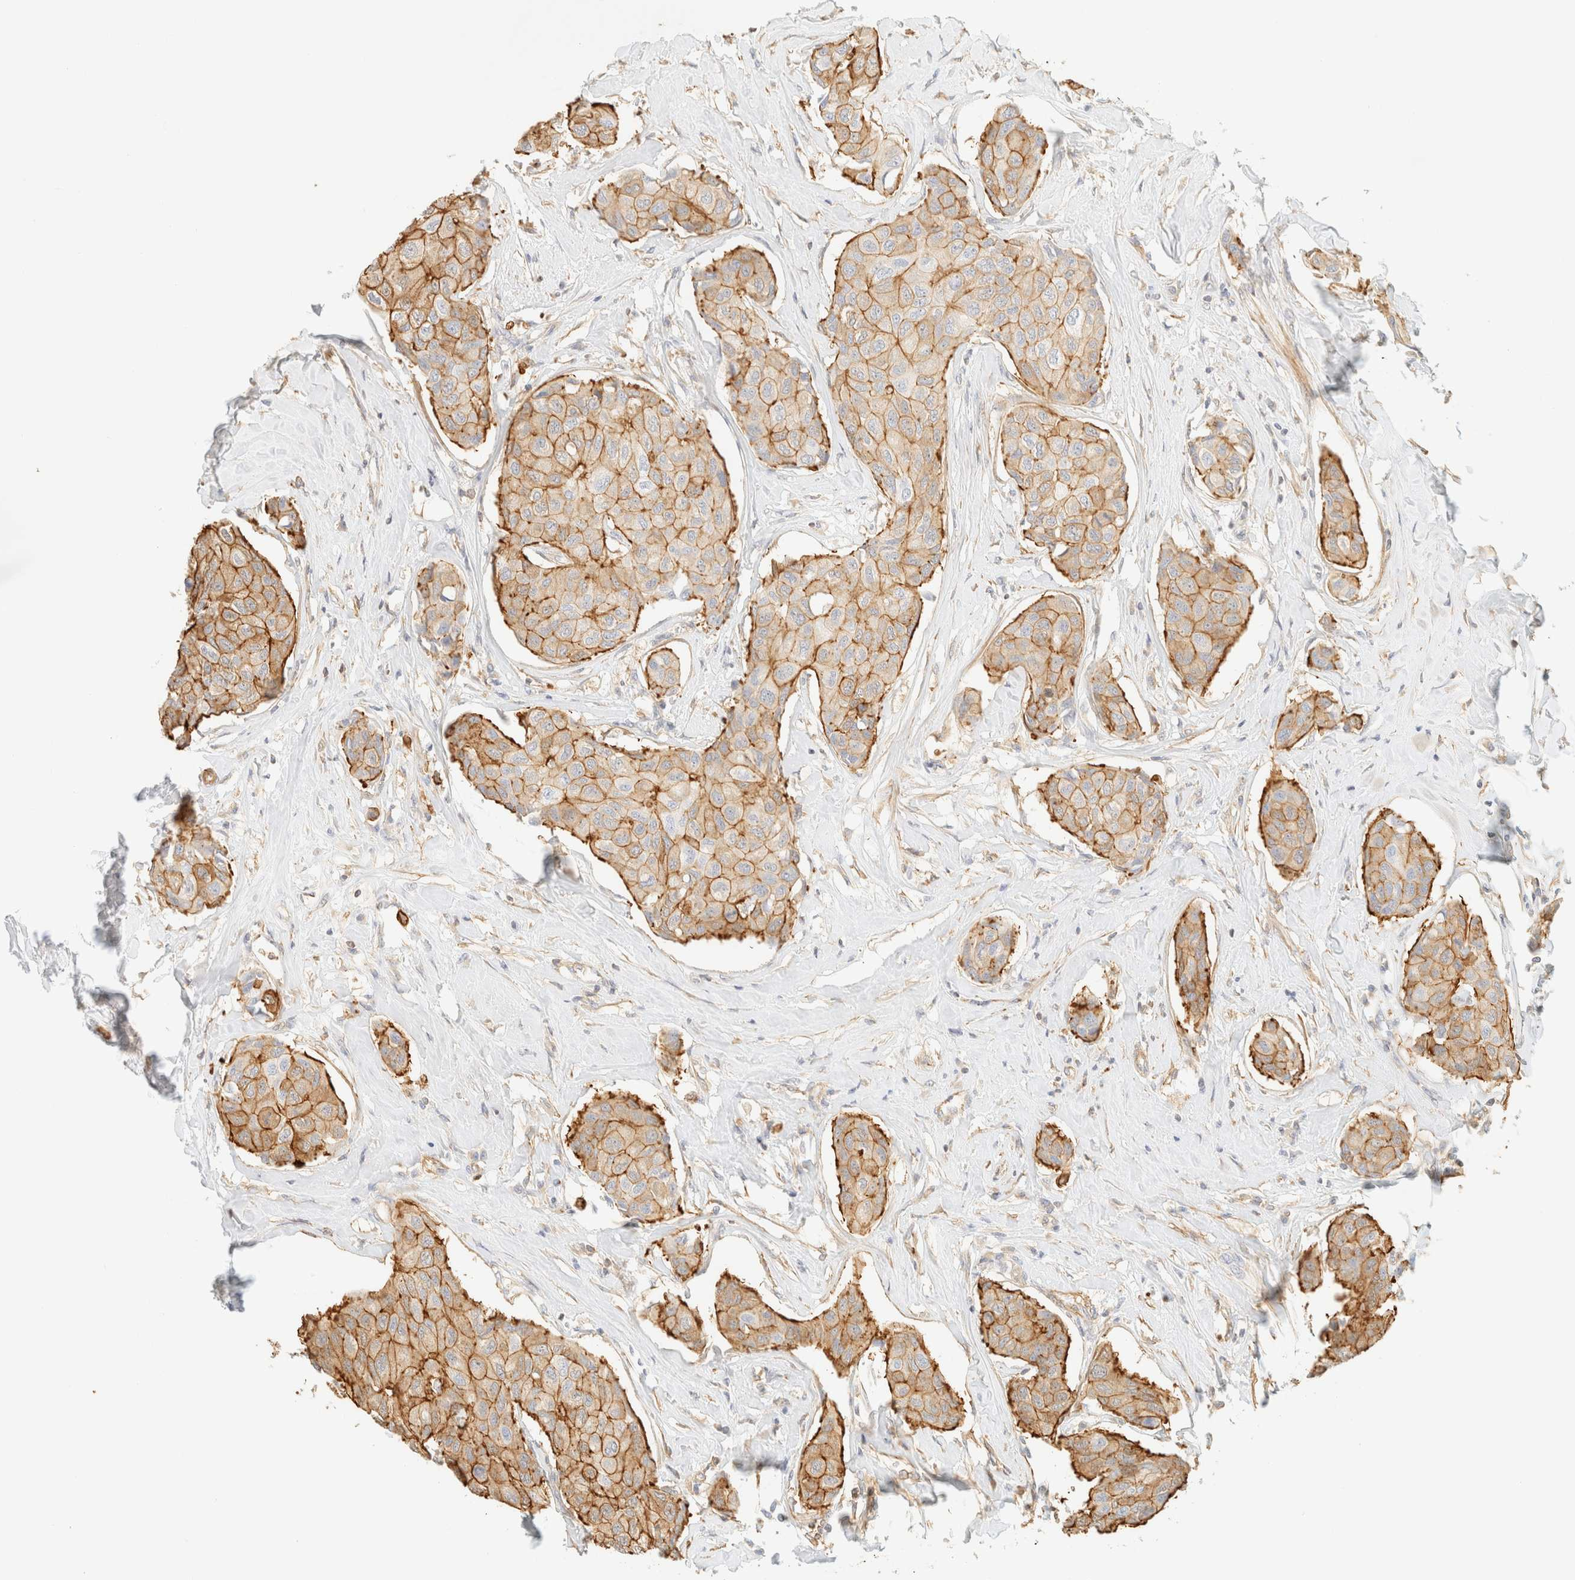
{"staining": {"intensity": "moderate", "quantity": ">75%", "location": "cytoplasmic/membranous"}, "tissue": "breast cancer", "cell_type": "Tumor cells", "image_type": "cancer", "snomed": [{"axis": "morphology", "description": "Duct carcinoma"}, {"axis": "topography", "description": "Breast"}], "caption": "Breast cancer (invasive ductal carcinoma) stained with a brown dye exhibits moderate cytoplasmic/membranous positive positivity in about >75% of tumor cells.", "gene": "OTOP2", "patient": {"sex": "female", "age": 80}}